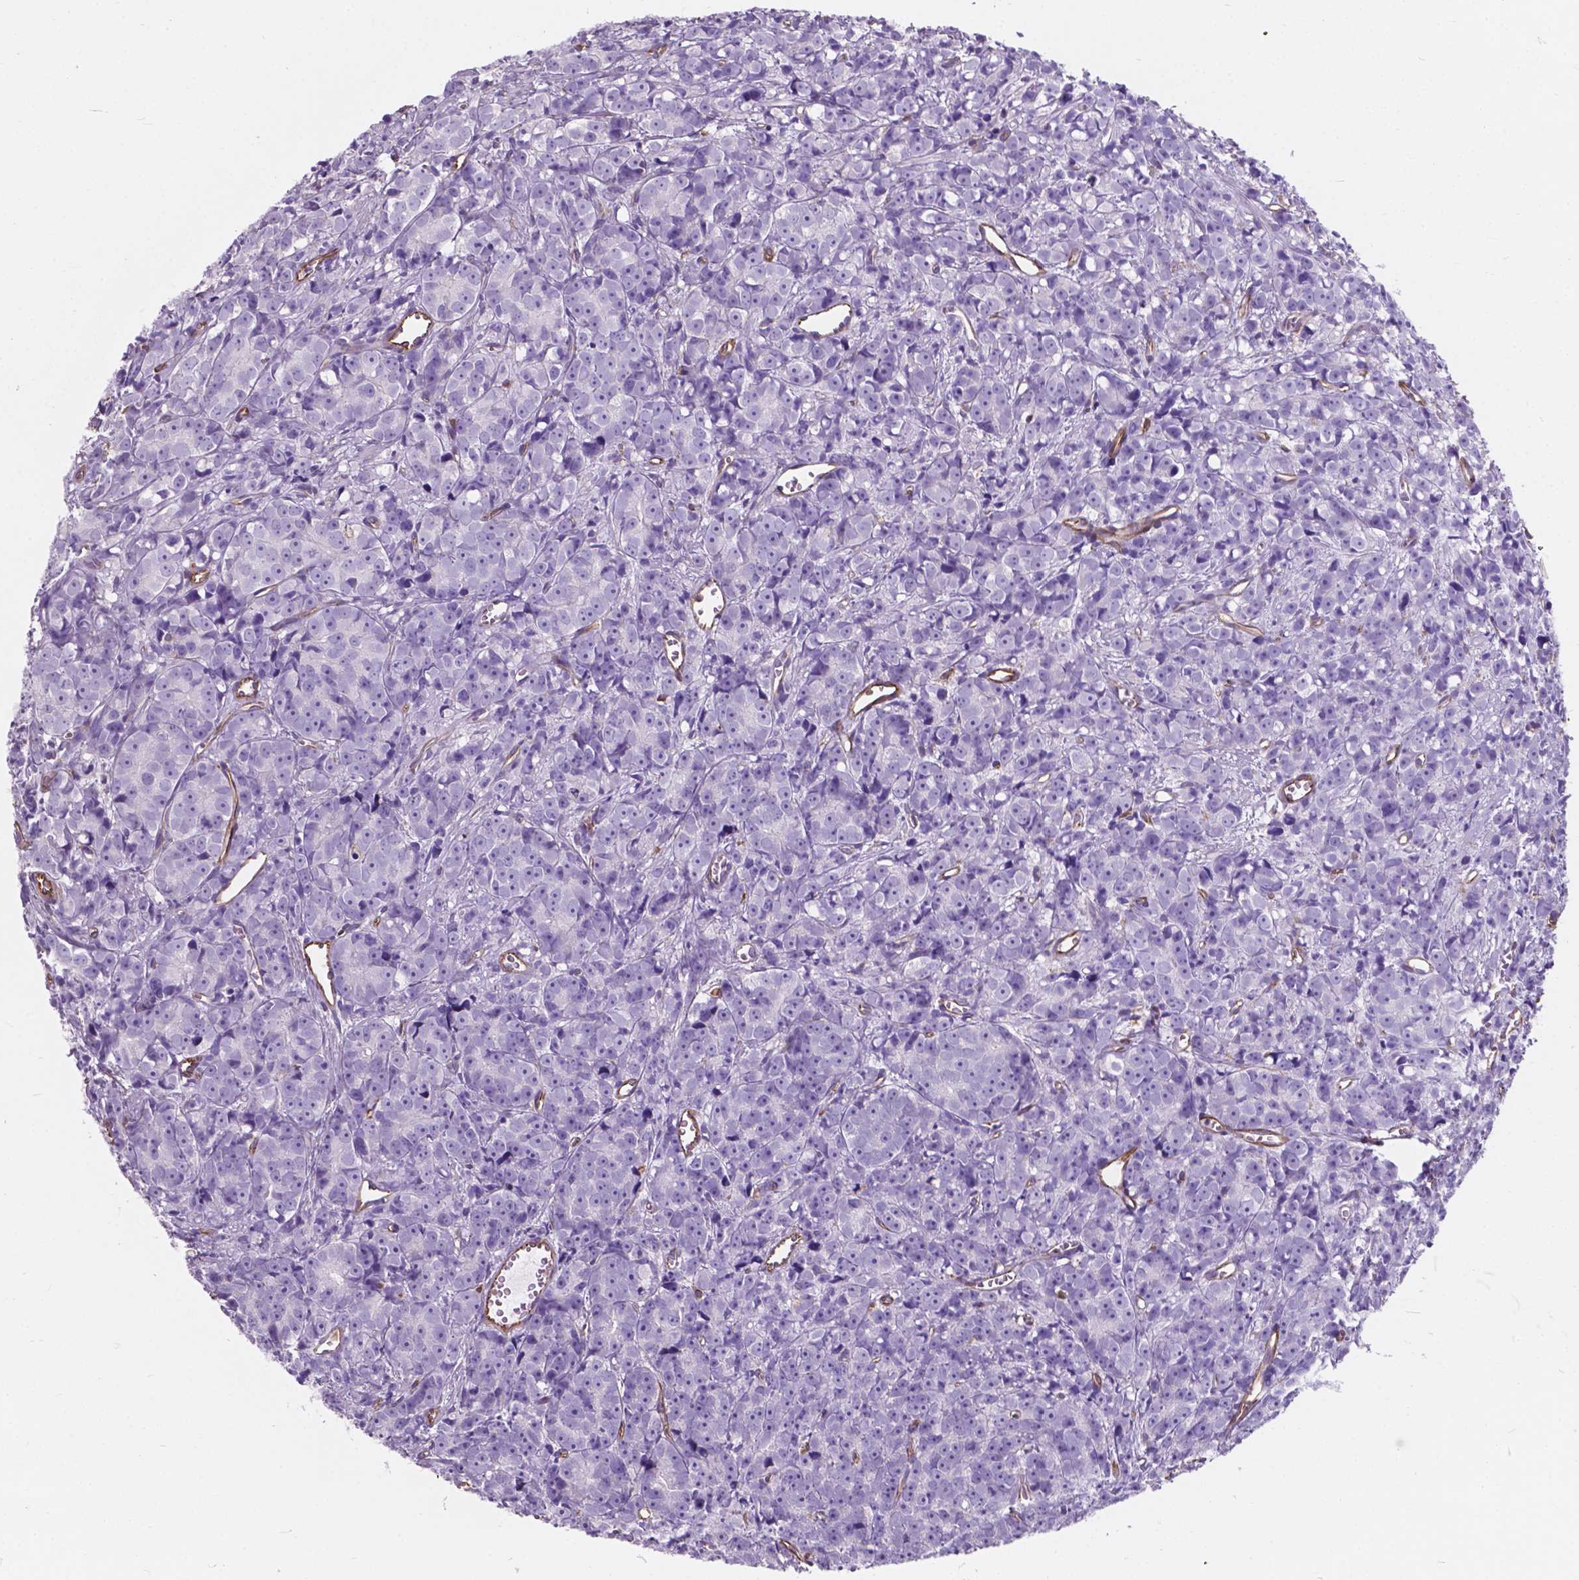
{"staining": {"intensity": "negative", "quantity": "none", "location": "none"}, "tissue": "prostate cancer", "cell_type": "Tumor cells", "image_type": "cancer", "snomed": [{"axis": "morphology", "description": "Adenocarcinoma, High grade"}, {"axis": "topography", "description": "Prostate"}], "caption": "The histopathology image displays no significant positivity in tumor cells of prostate cancer (high-grade adenocarcinoma).", "gene": "AMOT", "patient": {"sex": "male", "age": 77}}